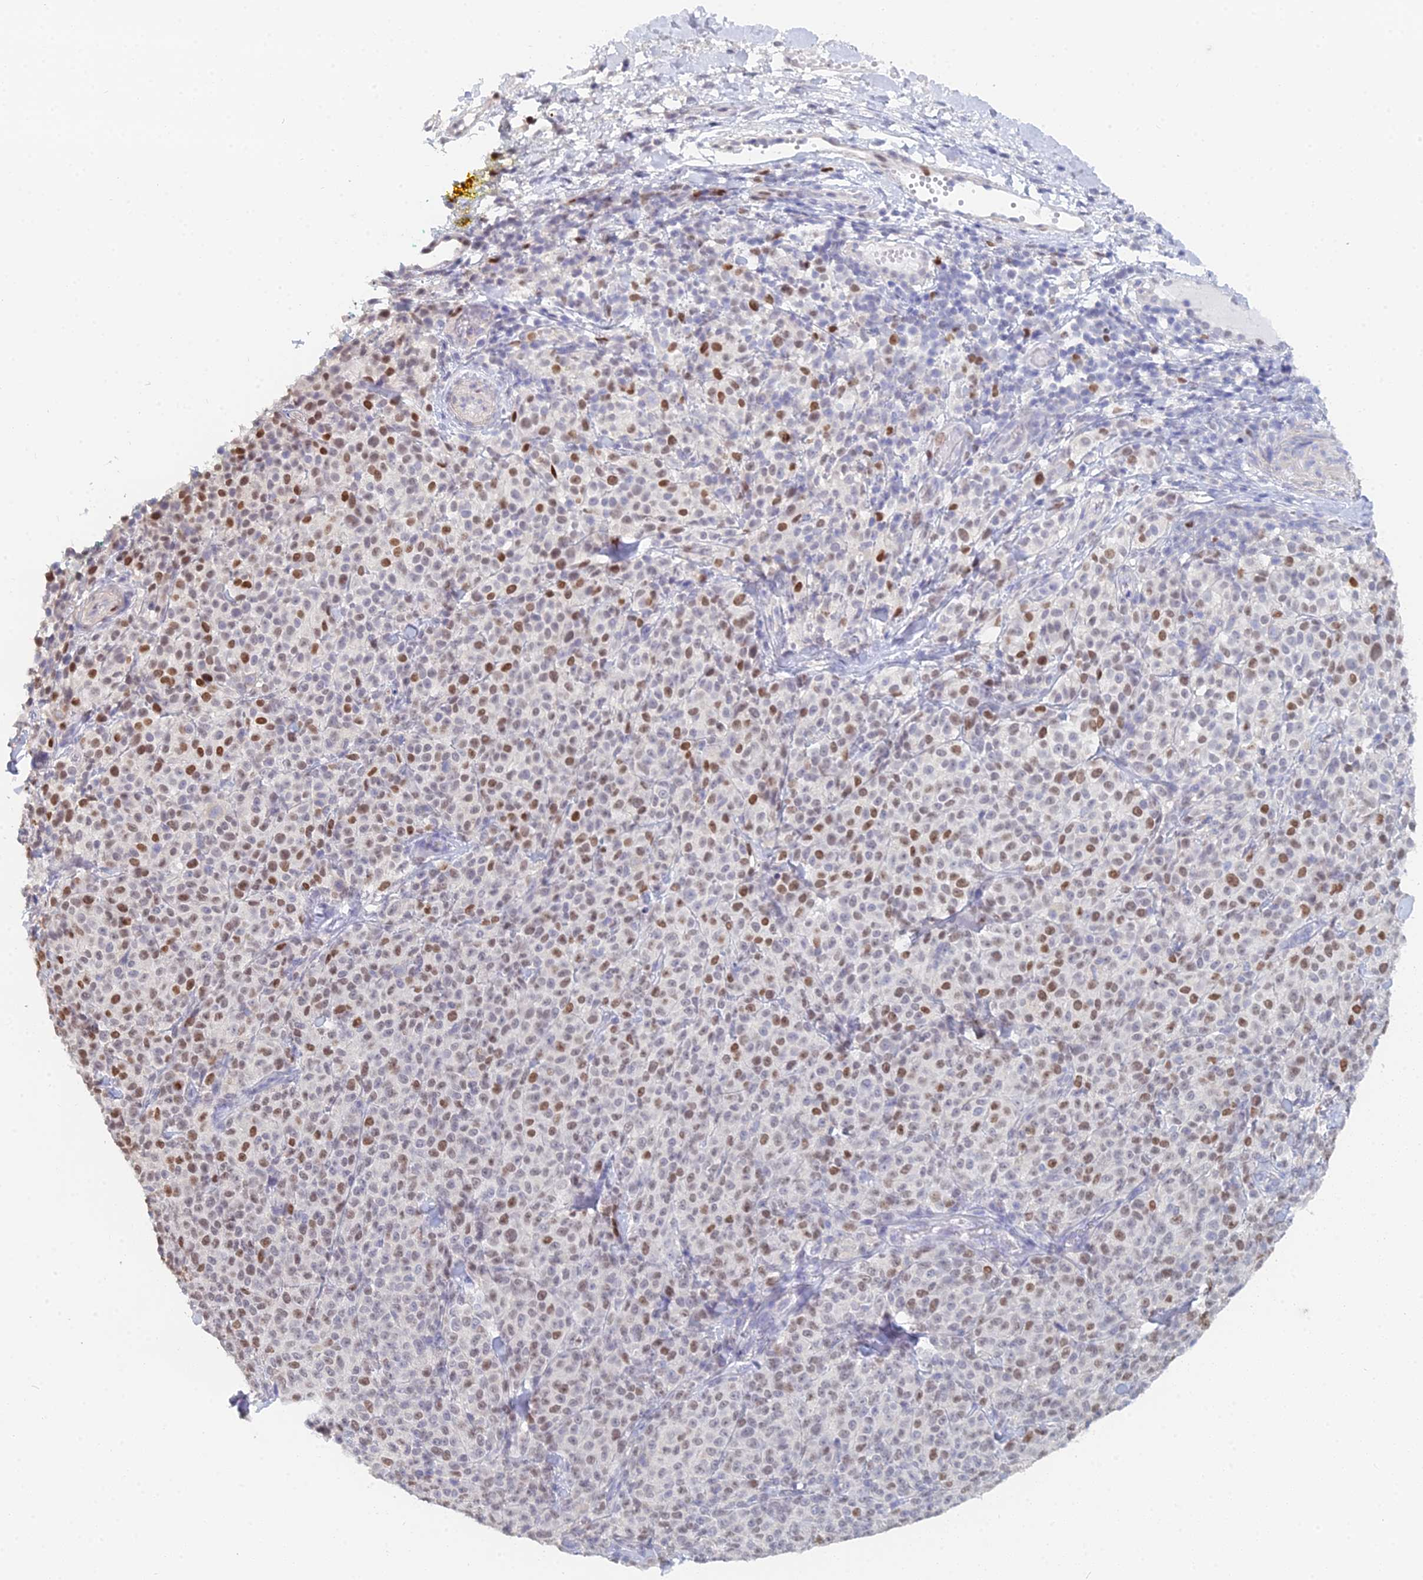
{"staining": {"intensity": "moderate", "quantity": "25%-75%", "location": "nuclear"}, "tissue": "melanoma", "cell_type": "Tumor cells", "image_type": "cancer", "snomed": [{"axis": "morphology", "description": "Normal tissue, NOS"}, {"axis": "morphology", "description": "Malignant melanoma, NOS"}, {"axis": "topography", "description": "Skin"}], "caption": "Immunohistochemical staining of malignant melanoma reveals medium levels of moderate nuclear protein staining in about 25%-75% of tumor cells.", "gene": "MCM2", "patient": {"sex": "female", "age": 34}}